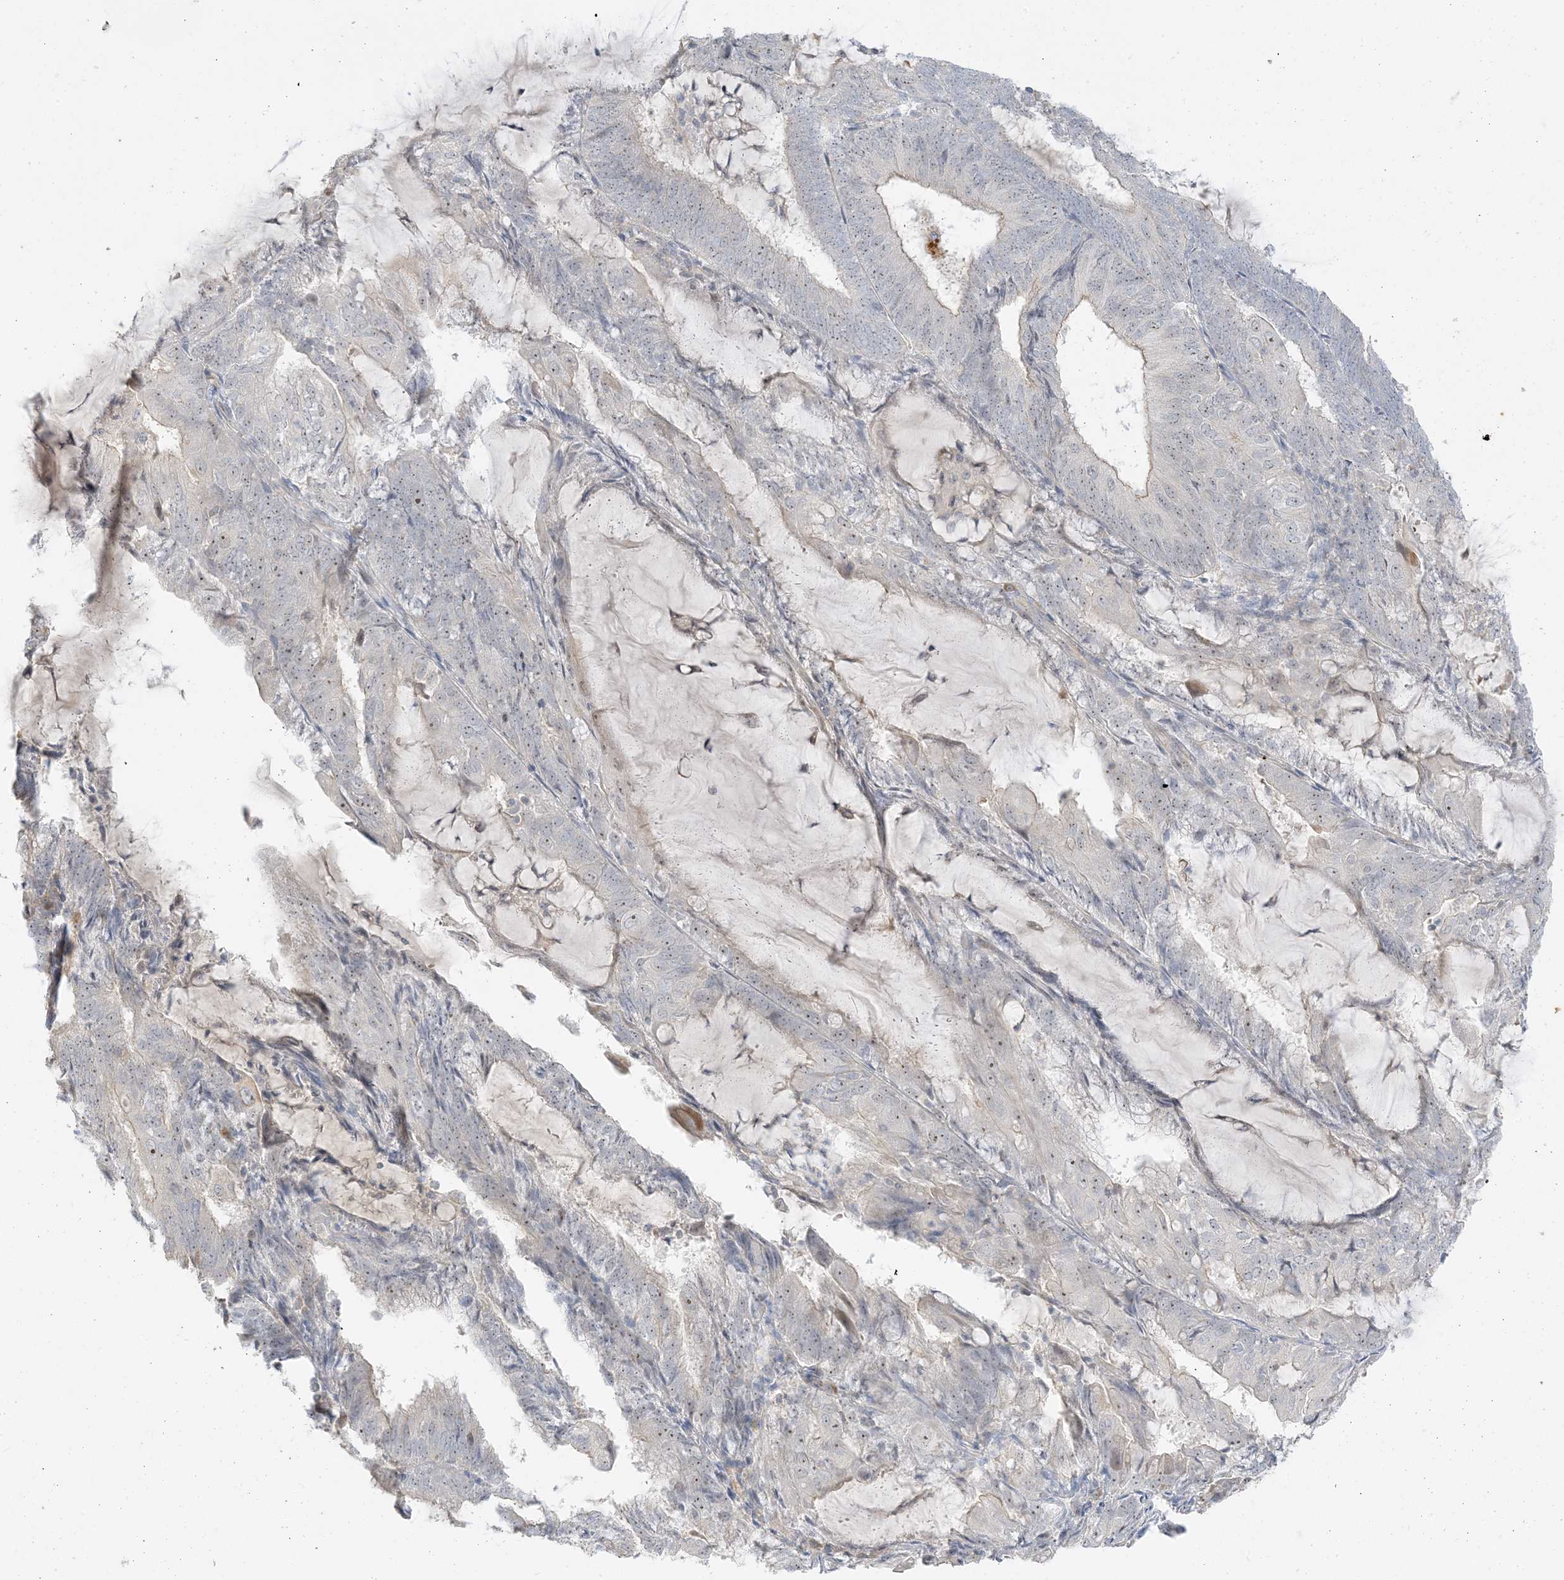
{"staining": {"intensity": "weak", "quantity": "<25%", "location": "nuclear"}, "tissue": "endometrial cancer", "cell_type": "Tumor cells", "image_type": "cancer", "snomed": [{"axis": "morphology", "description": "Adenocarcinoma, NOS"}, {"axis": "topography", "description": "Endometrium"}], "caption": "A high-resolution micrograph shows immunohistochemistry (IHC) staining of endometrial cancer, which shows no significant positivity in tumor cells.", "gene": "ETAA1", "patient": {"sex": "female", "age": 81}}